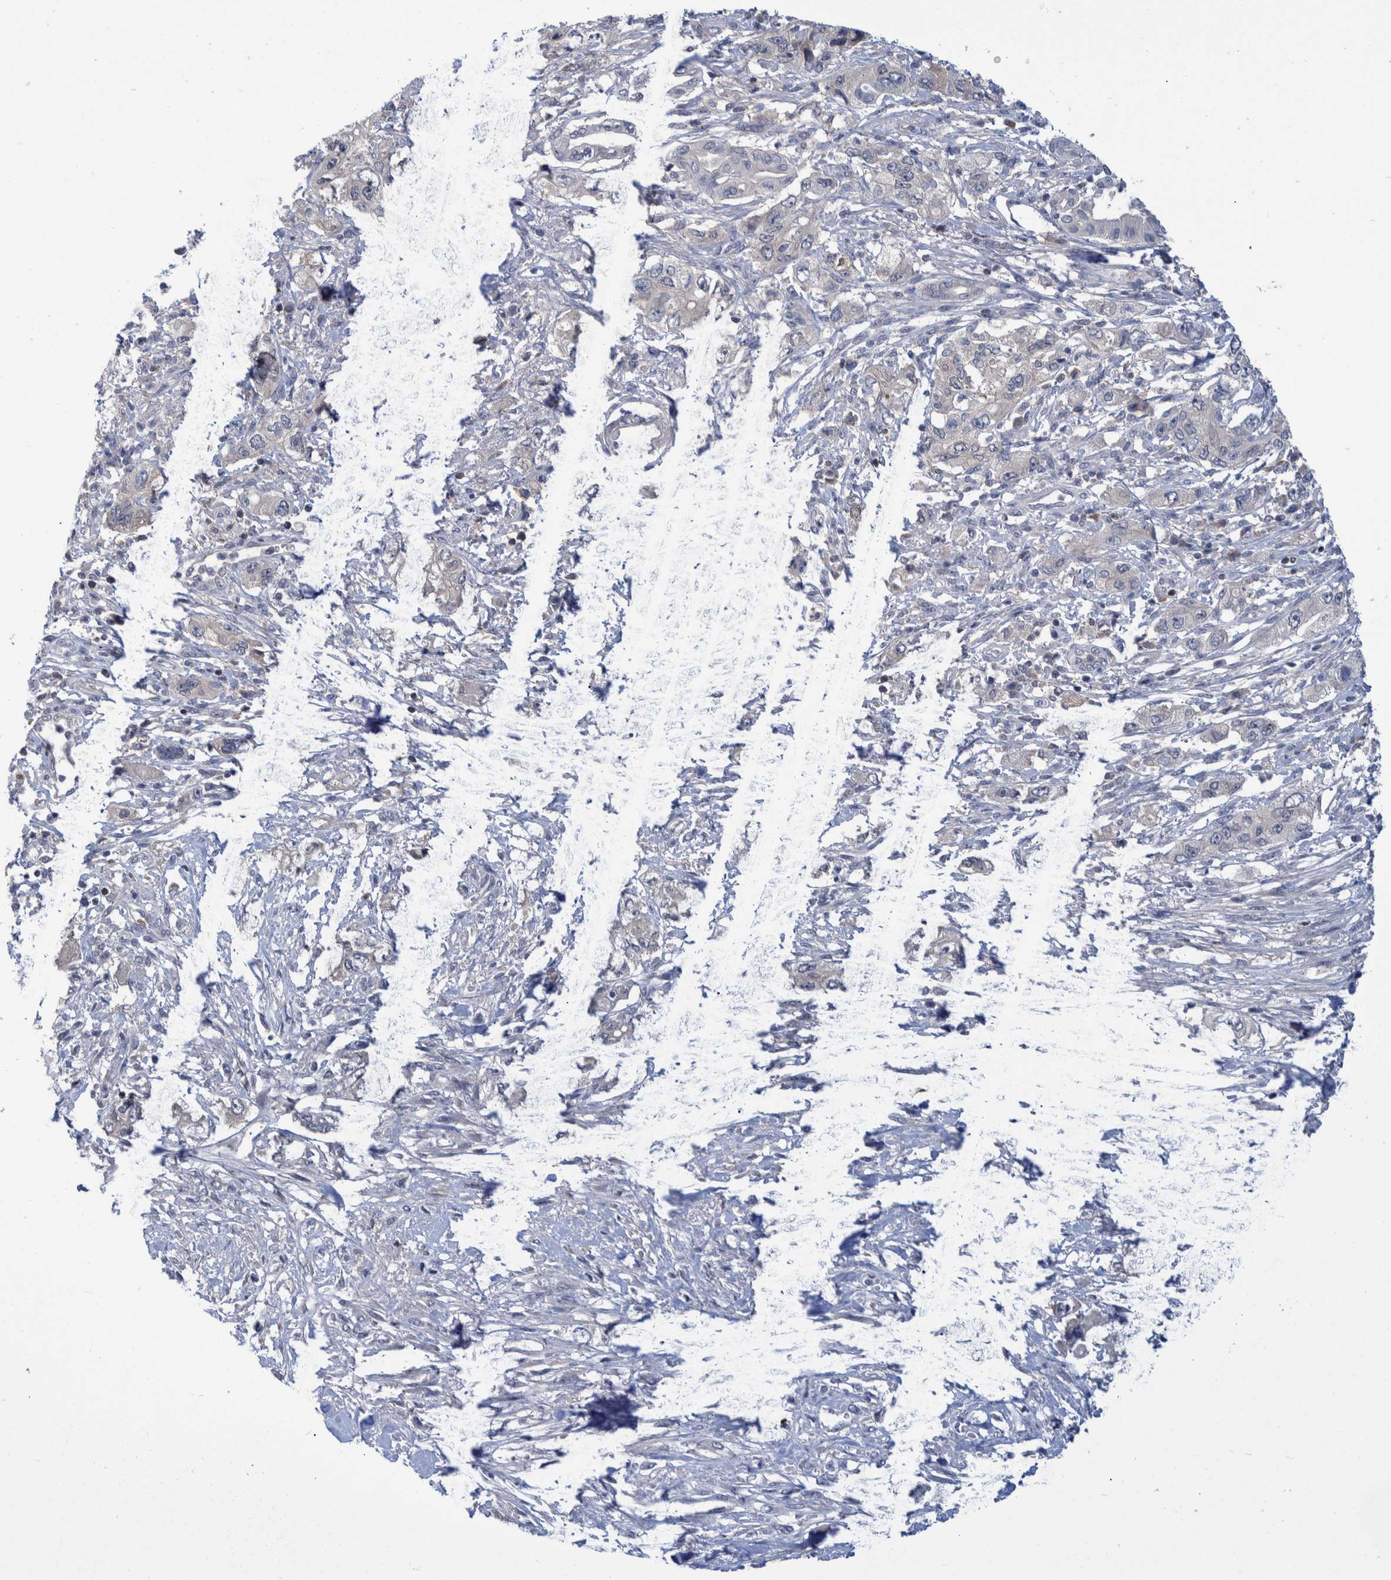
{"staining": {"intensity": "negative", "quantity": "none", "location": "none"}, "tissue": "pancreatic cancer", "cell_type": "Tumor cells", "image_type": "cancer", "snomed": [{"axis": "morphology", "description": "Adenocarcinoma, NOS"}, {"axis": "topography", "description": "Pancreas"}], "caption": "Tumor cells are negative for brown protein staining in adenocarcinoma (pancreatic).", "gene": "PCYT2", "patient": {"sex": "female", "age": 73}}